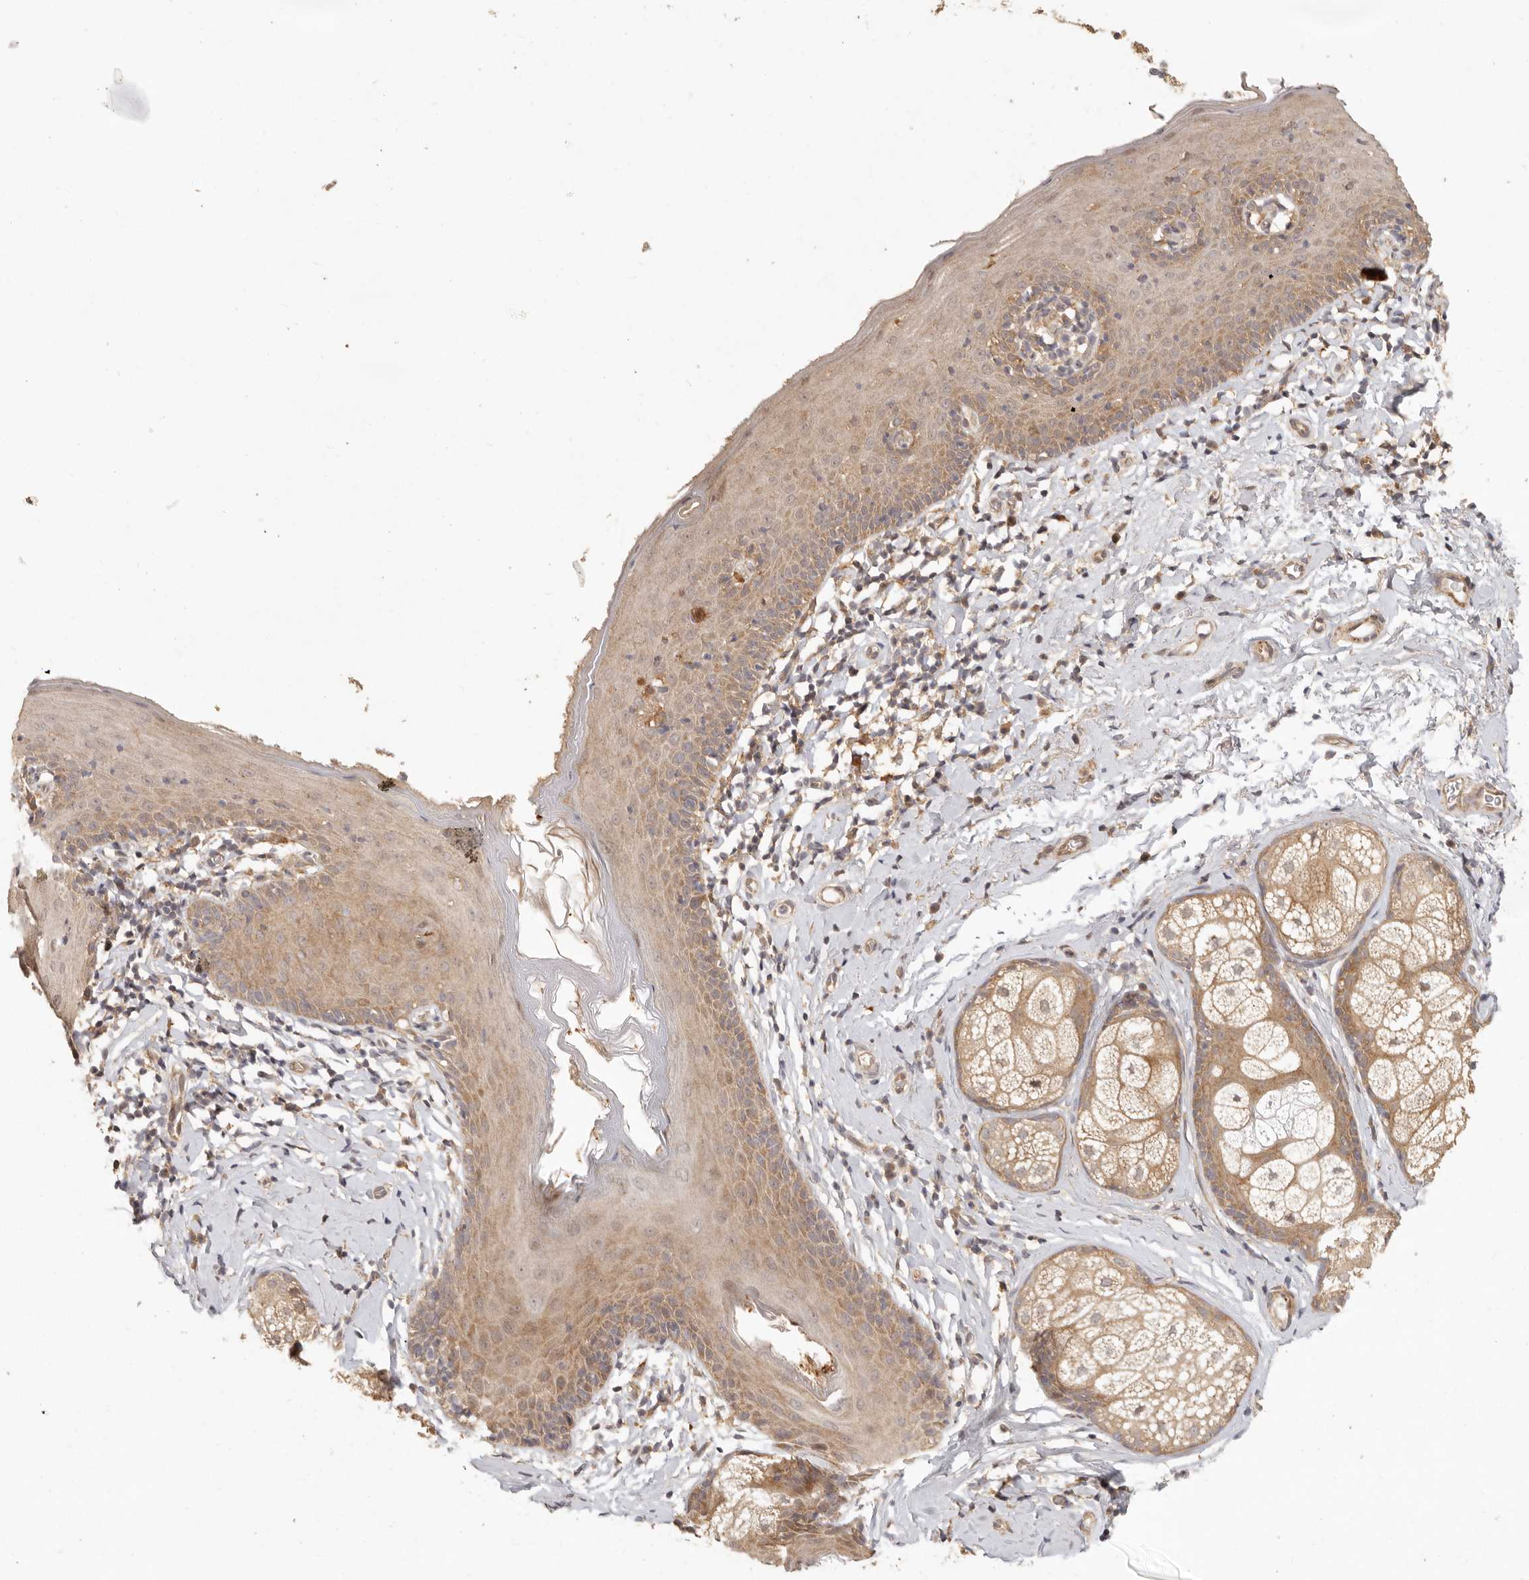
{"staining": {"intensity": "moderate", "quantity": ">75%", "location": "cytoplasmic/membranous"}, "tissue": "skin", "cell_type": "Epidermal cells", "image_type": "normal", "snomed": [{"axis": "morphology", "description": "Normal tissue, NOS"}, {"axis": "topography", "description": "Vulva"}], "caption": "Unremarkable skin displays moderate cytoplasmic/membranous positivity in approximately >75% of epidermal cells, visualized by immunohistochemistry. Using DAB (brown) and hematoxylin (blue) stains, captured at high magnification using brightfield microscopy.", "gene": "VIPR1", "patient": {"sex": "female", "age": 66}}